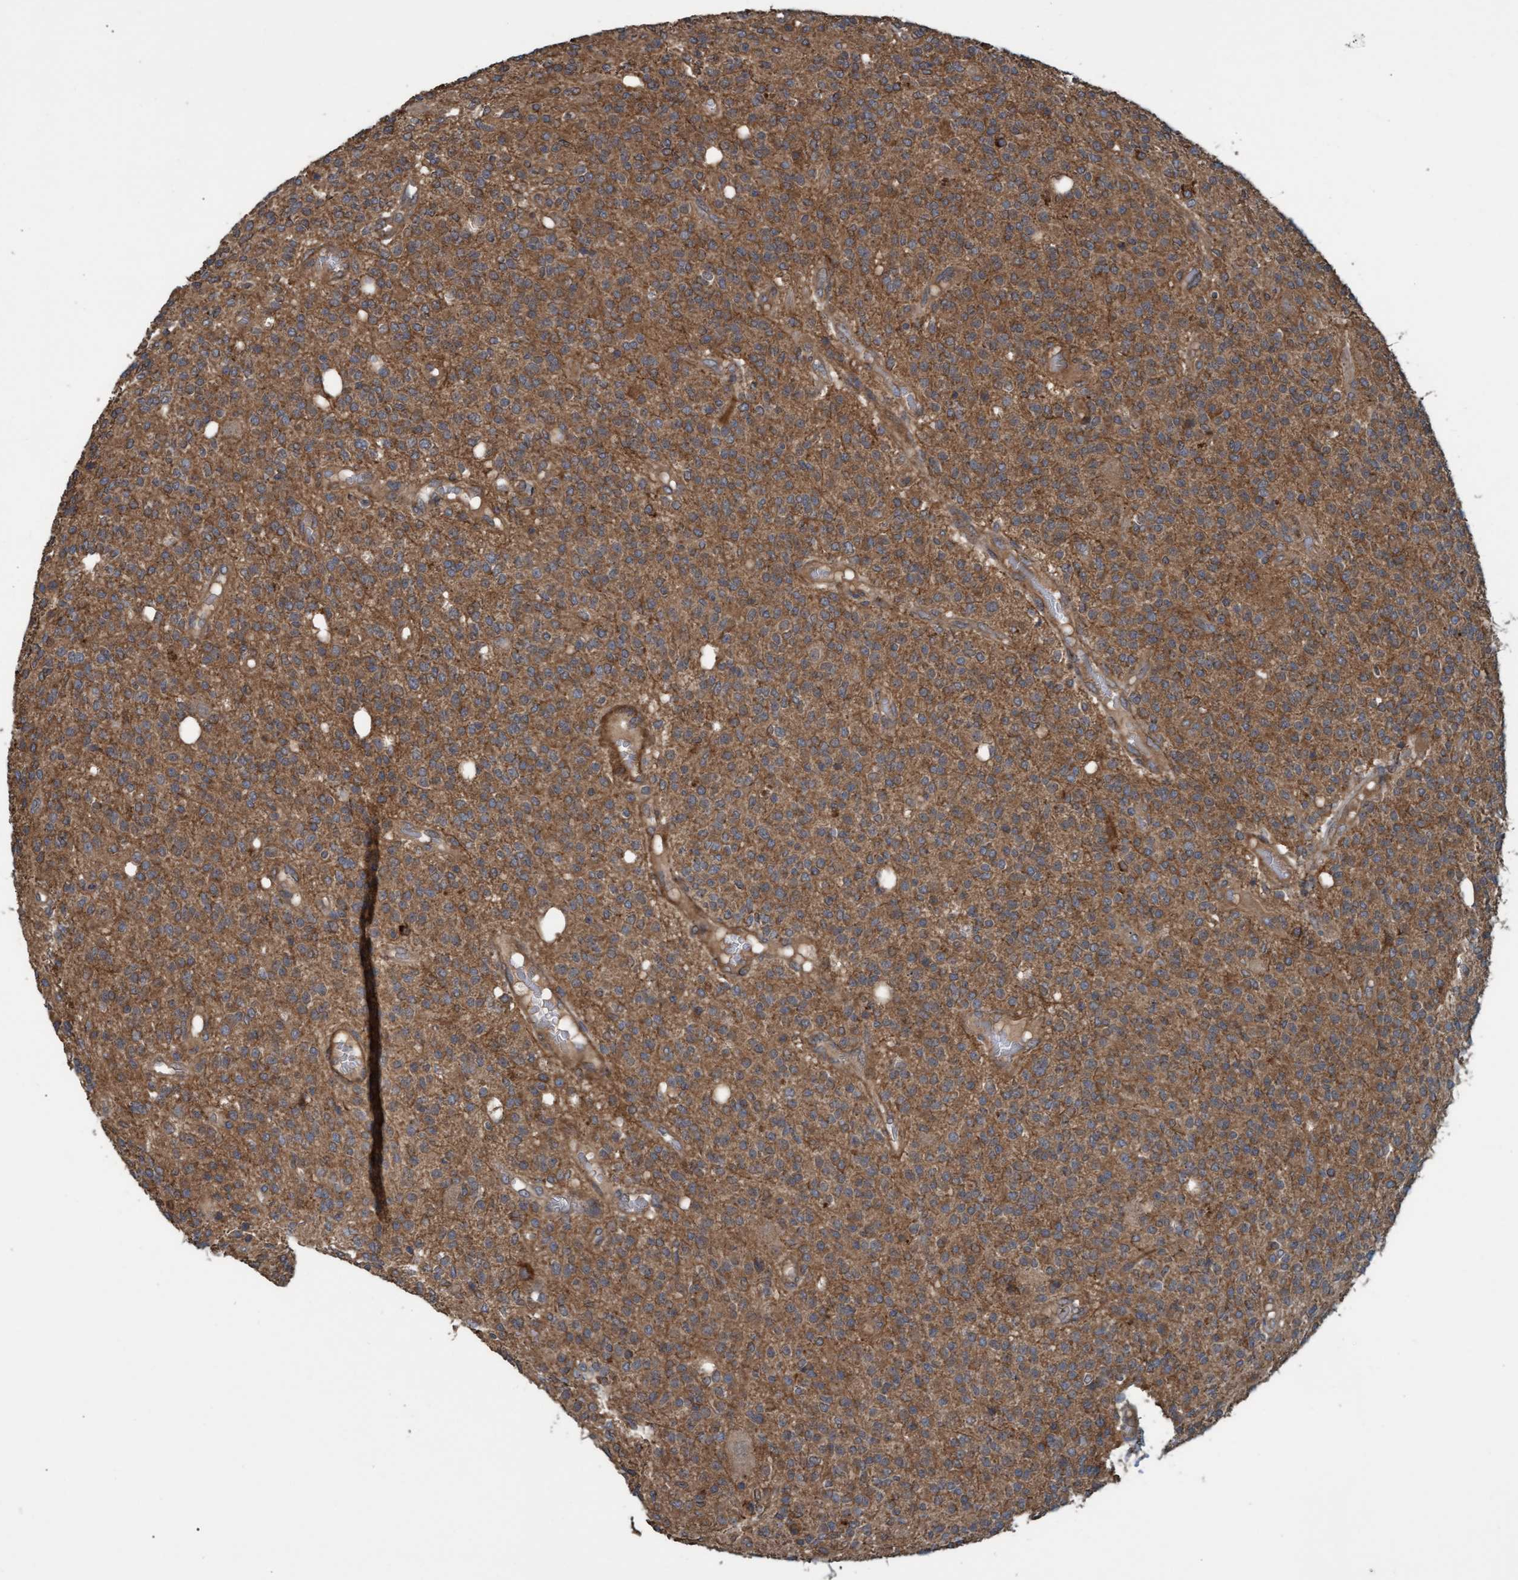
{"staining": {"intensity": "moderate", "quantity": ">75%", "location": "cytoplasmic/membranous"}, "tissue": "glioma", "cell_type": "Tumor cells", "image_type": "cancer", "snomed": [{"axis": "morphology", "description": "Glioma, malignant, High grade"}, {"axis": "topography", "description": "Brain"}], "caption": "Brown immunohistochemical staining in human glioma reveals moderate cytoplasmic/membranous positivity in approximately >75% of tumor cells.", "gene": "GGT6", "patient": {"sex": "male", "age": 34}}